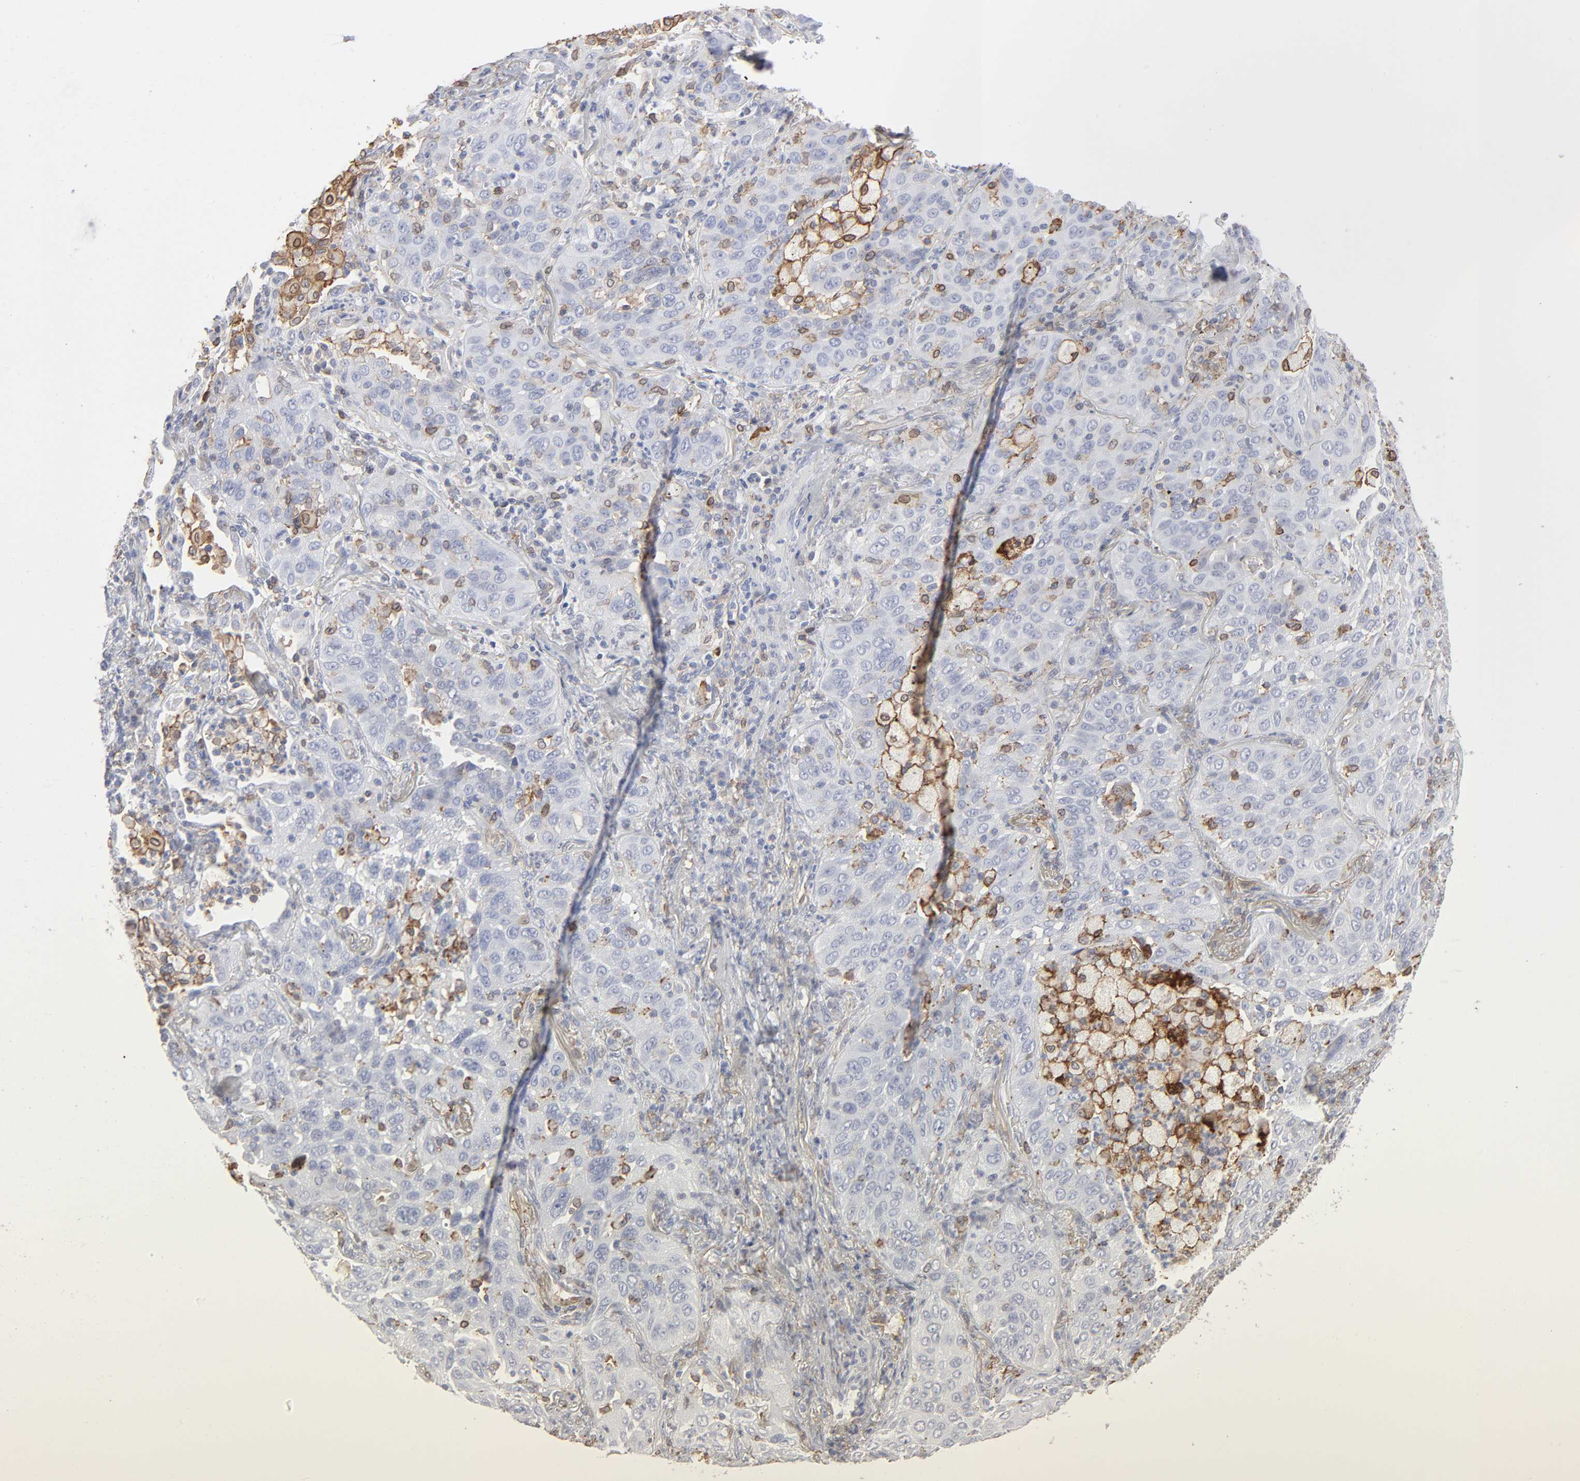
{"staining": {"intensity": "weak", "quantity": "<25%", "location": "cytoplasmic/membranous"}, "tissue": "lung cancer", "cell_type": "Tumor cells", "image_type": "cancer", "snomed": [{"axis": "morphology", "description": "Squamous cell carcinoma, NOS"}, {"axis": "topography", "description": "Lung"}], "caption": "IHC of human squamous cell carcinoma (lung) displays no positivity in tumor cells.", "gene": "ANXA5", "patient": {"sex": "female", "age": 67}}